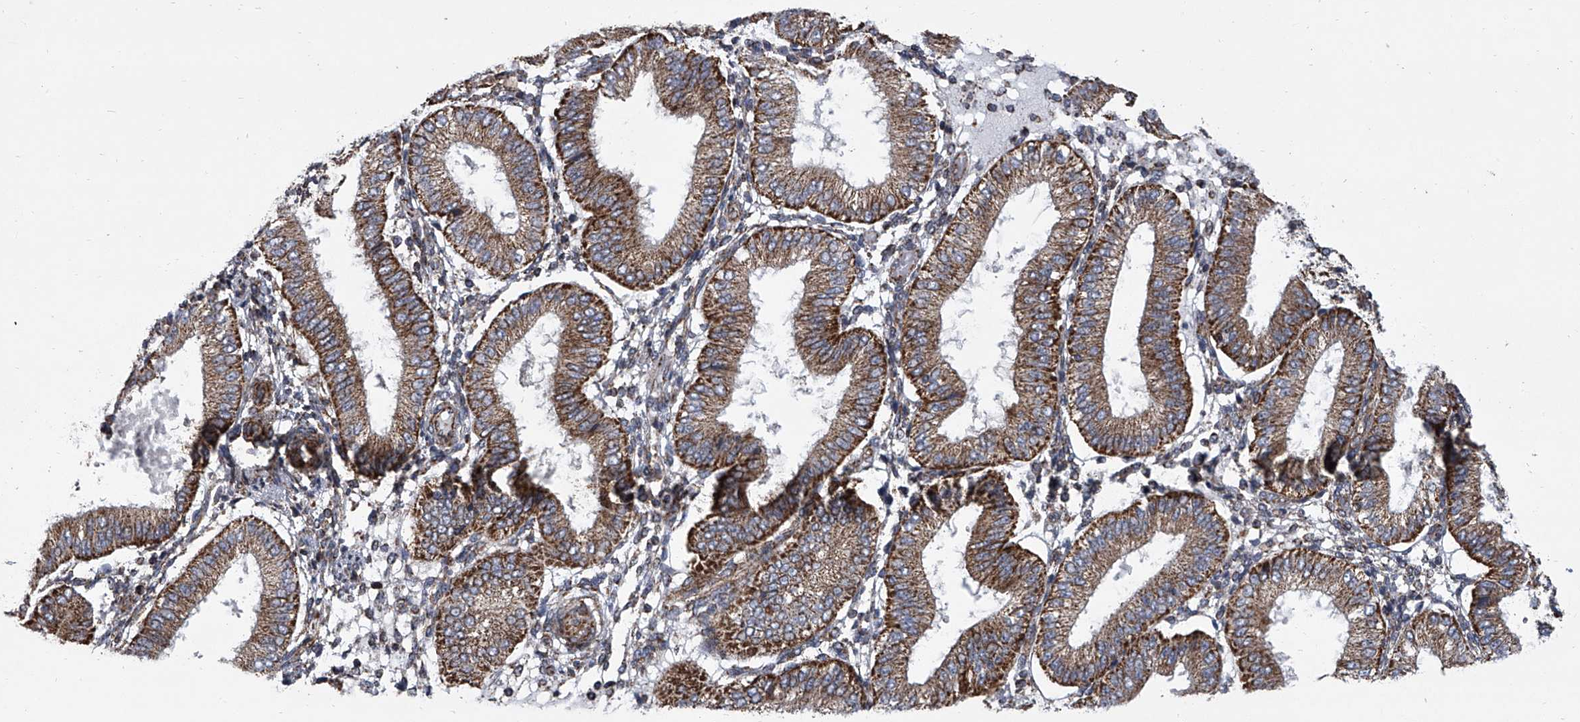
{"staining": {"intensity": "moderate", "quantity": "25%-75%", "location": "cytoplasmic/membranous"}, "tissue": "endometrium", "cell_type": "Cells in endometrial stroma", "image_type": "normal", "snomed": [{"axis": "morphology", "description": "Normal tissue, NOS"}, {"axis": "topography", "description": "Endometrium"}], "caption": "This image exhibits immunohistochemistry (IHC) staining of normal human endometrium, with medium moderate cytoplasmic/membranous positivity in about 25%-75% of cells in endometrial stroma.", "gene": "ZC3H15", "patient": {"sex": "female", "age": 39}}